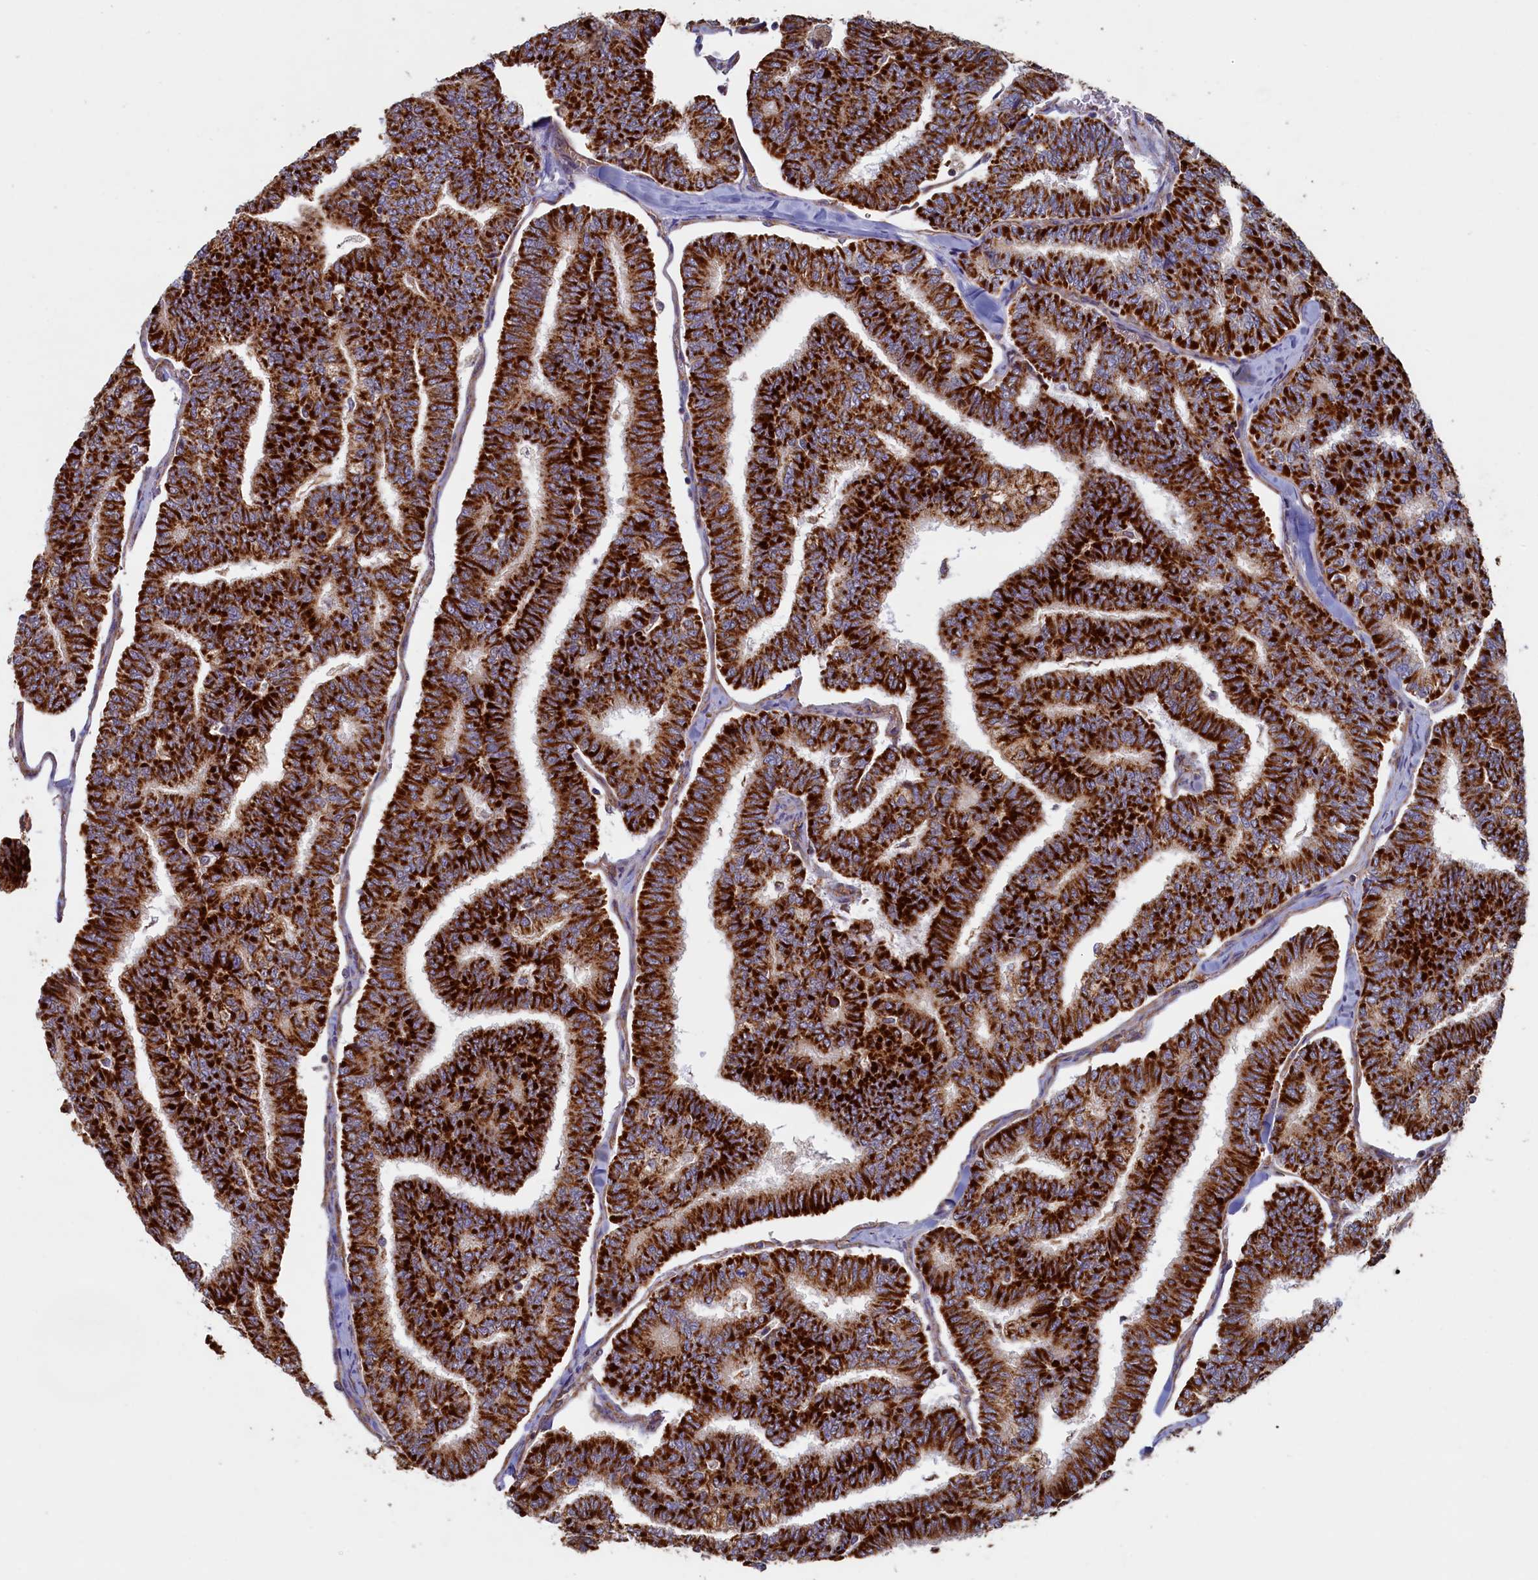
{"staining": {"intensity": "strong", "quantity": ">75%", "location": "cytoplasmic/membranous"}, "tissue": "thyroid cancer", "cell_type": "Tumor cells", "image_type": "cancer", "snomed": [{"axis": "morphology", "description": "Papillary adenocarcinoma, NOS"}, {"axis": "topography", "description": "Thyroid gland"}], "caption": "Approximately >75% of tumor cells in human thyroid papillary adenocarcinoma exhibit strong cytoplasmic/membranous protein positivity as visualized by brown immunohistochemical staining.", "gene": "UBE3B", "patient": {"sex": "female", "age": 35}}